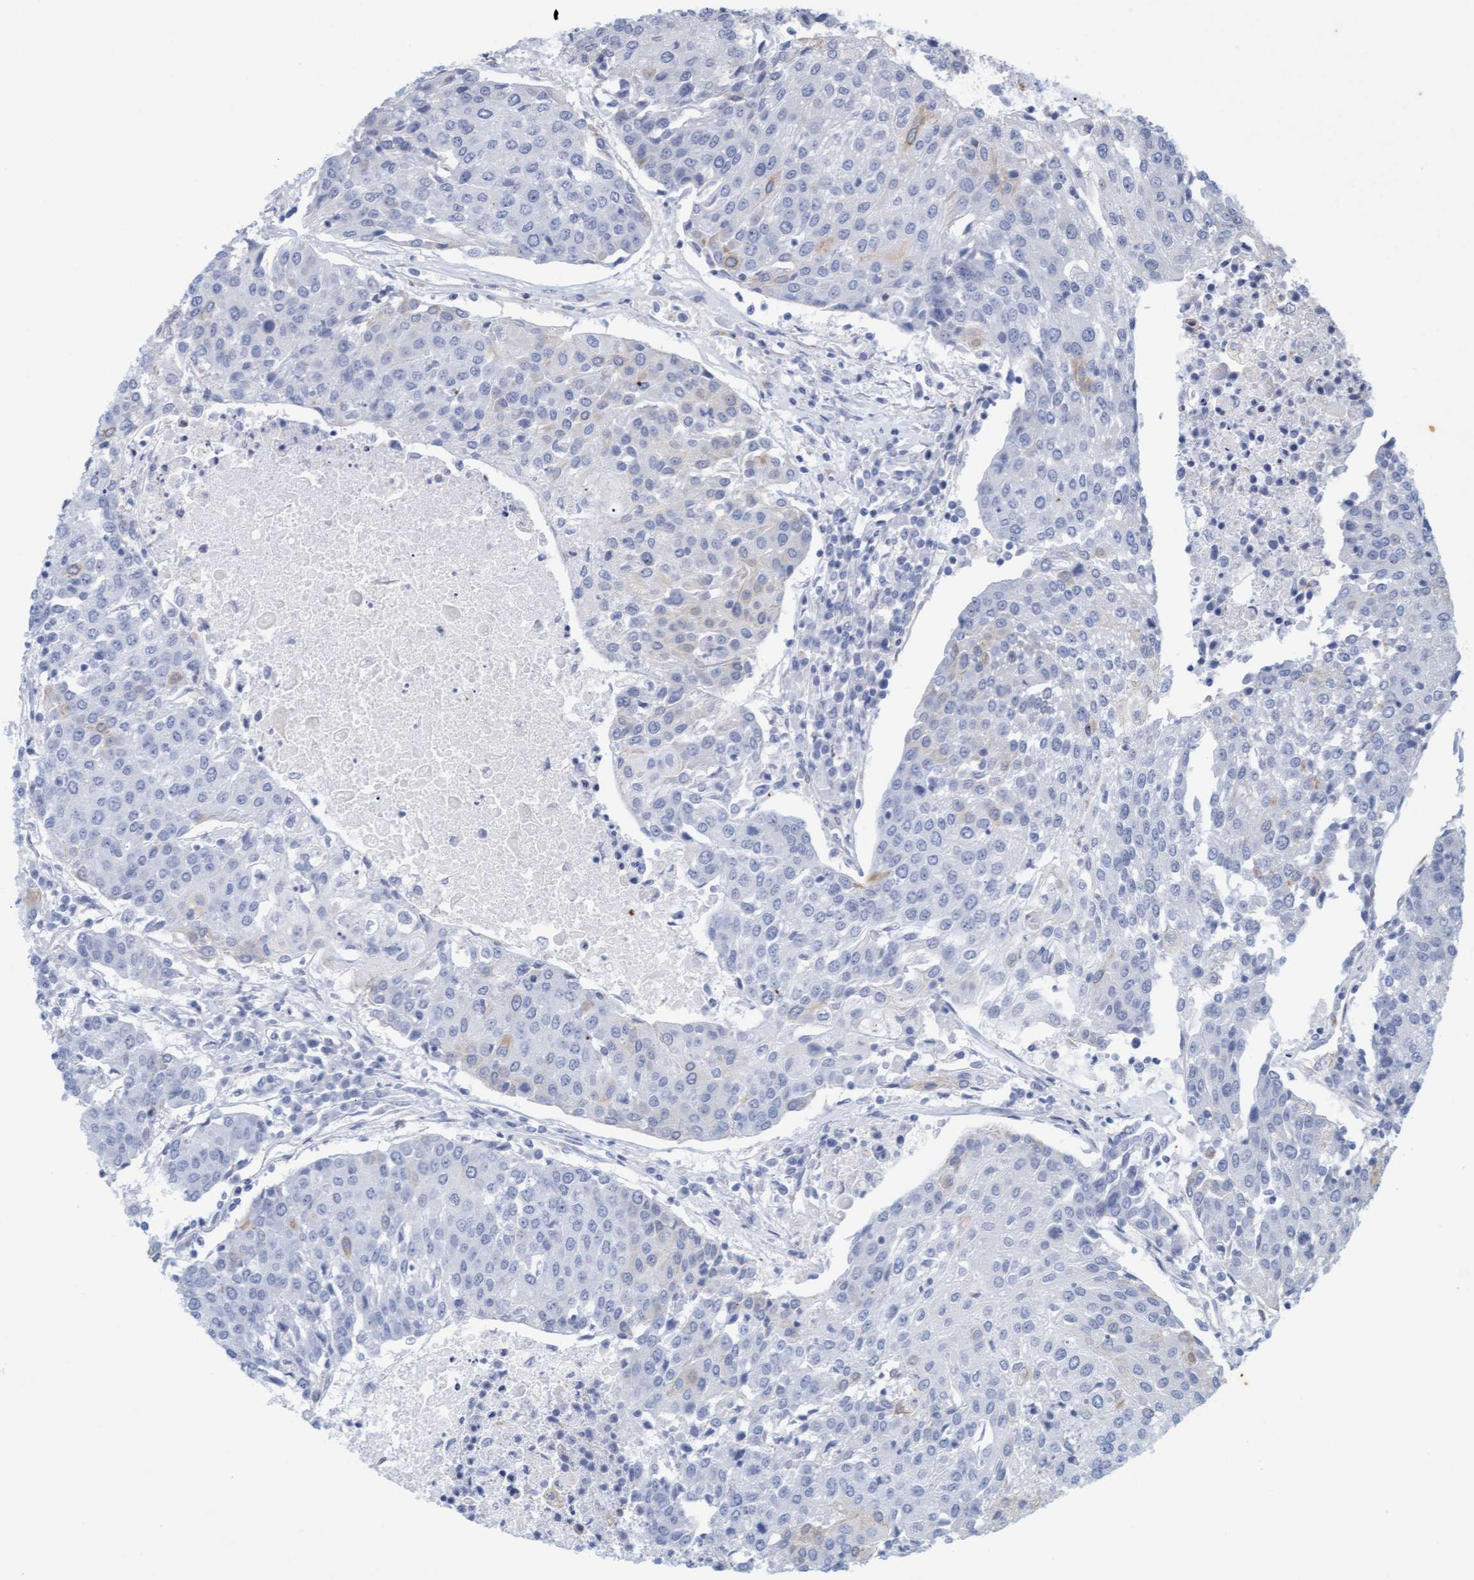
{"staining": {"intensity": "negative", "quantity": "none", "location": "none"}, "tissue": "urothelial cancer", "cell_type": "Tumor cells", "image_type": "cancer", "snomed": [{"axis": "morphology", "description": "Urothelial carcinoma, High grade"}, {"axis": "topography", "description": "Urinary bladder"}], "caption": "IHC of urothelial cancer reveals no positivity in tumor cells.", "gene": "MAP1B", "patient": {"sex": "female", "age": 85}}